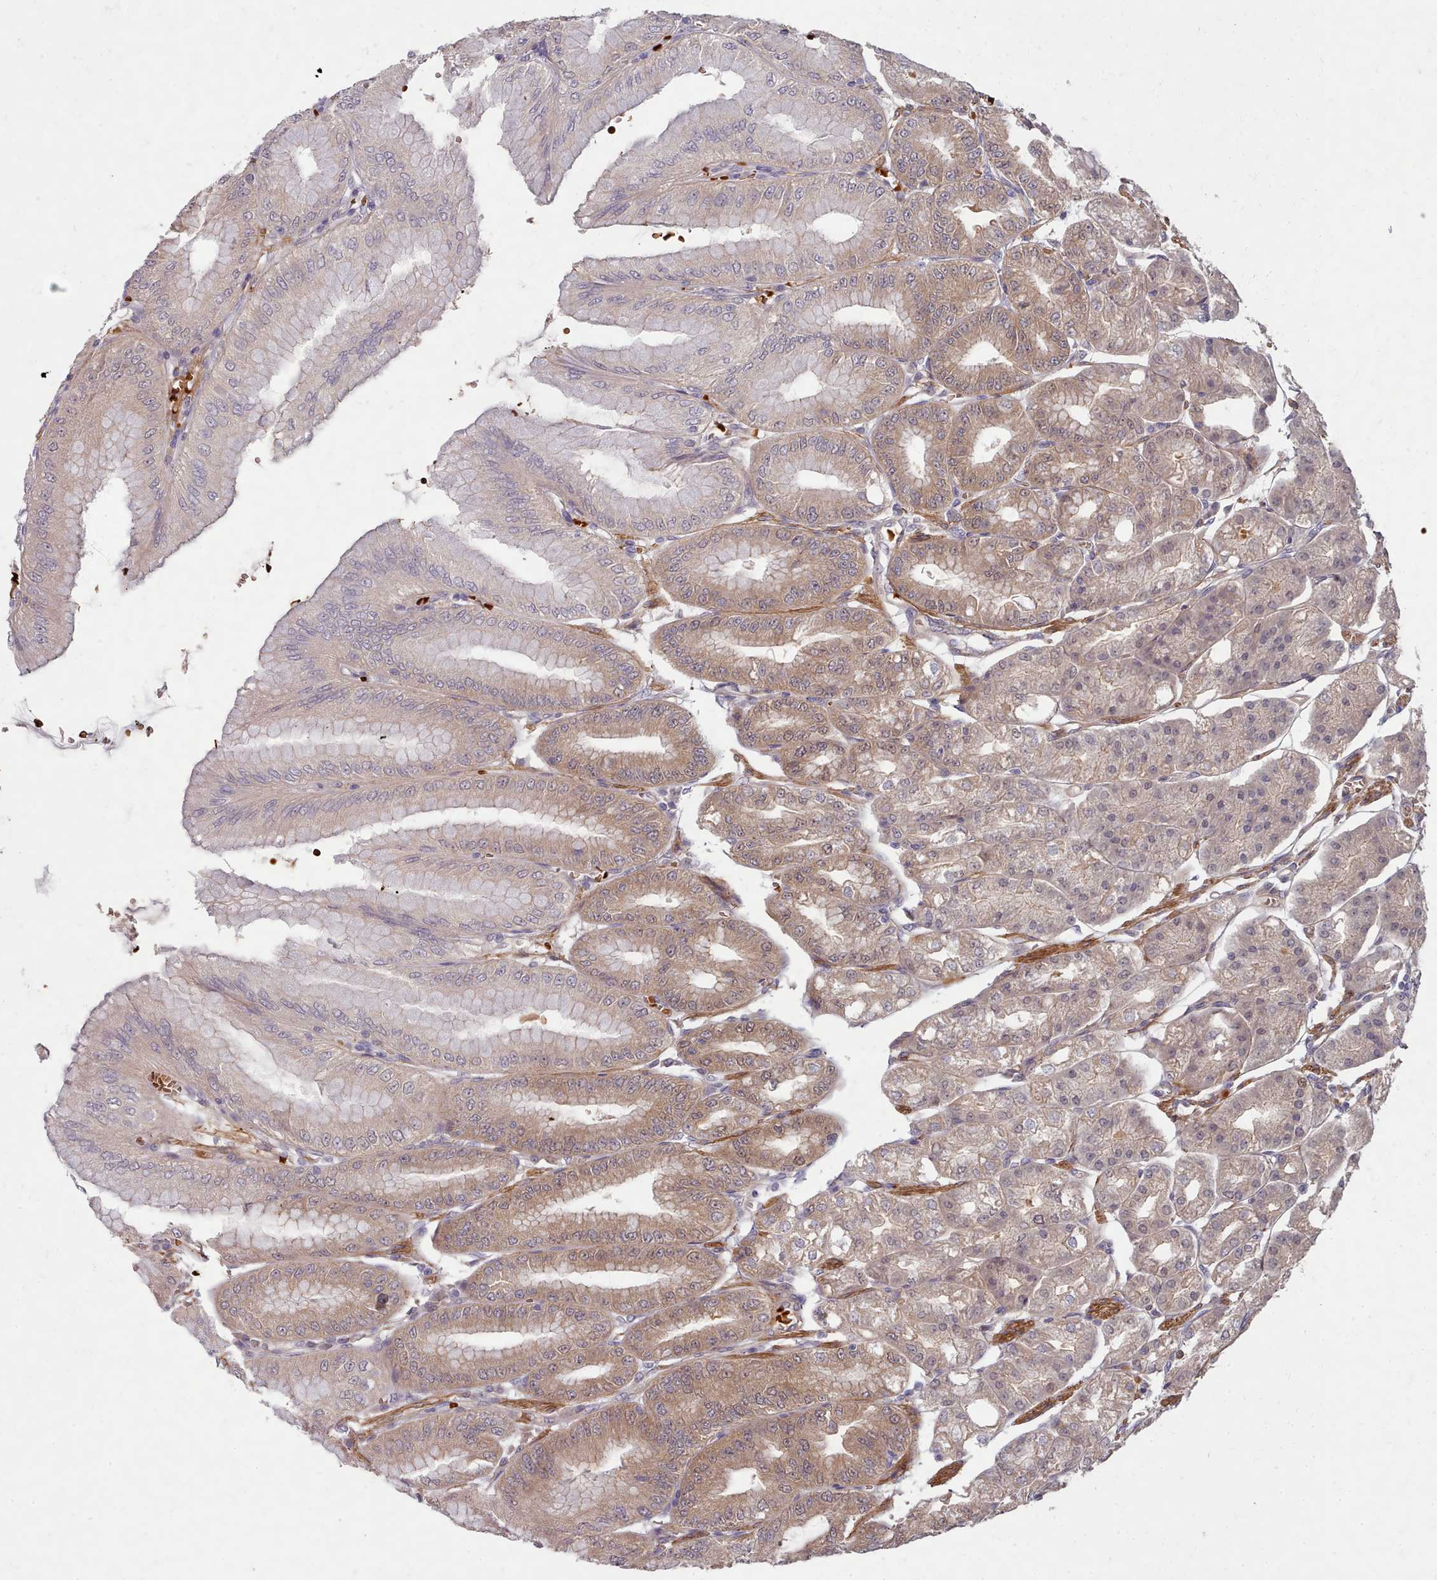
{"staining": {"intensity": "moderate", "quantity": "<25%", "location": "cytoplasmic/membranous,nuclear"}, "tissue": "stomach", "cell_type": "Glandular cells", "image_type": "normal", "snomed": [{"axis": "morphology", "description": "Normal tissue, NOS"}, {"axis": "topography", "description": "Stomach, lower"}], "caption": "Stomach stained with DAB (3,3'-diaminobenzidine) immunohistochemistry exhibits low levels of moderate cytoplasmic/membranous,nuclear positivity in about <25% of glandular cells.", "gene": "CLNS1A", "patient": {"sex": "male", "age": 71}}